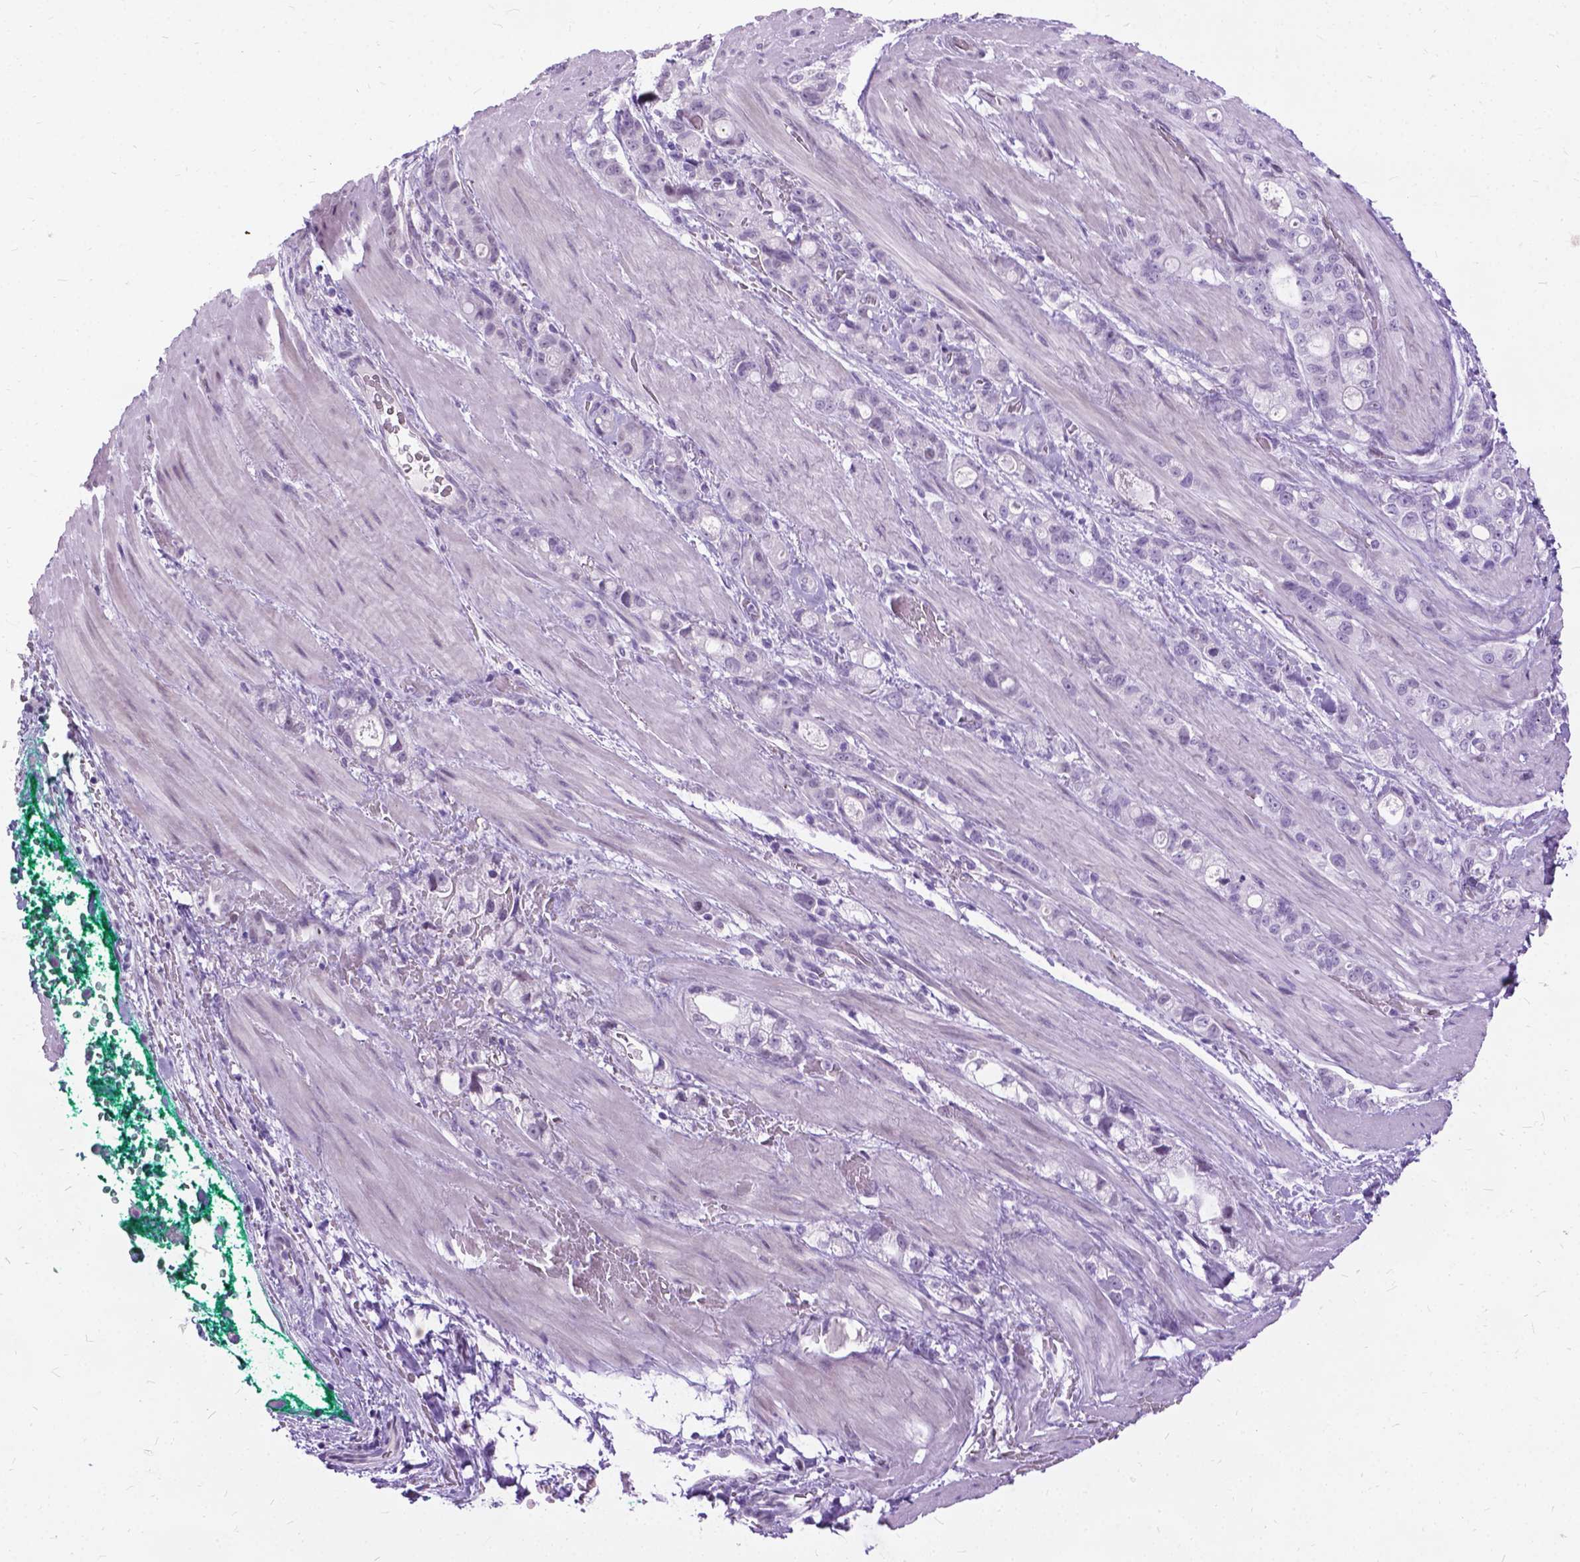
{"staining": {"intensity": "negative", "quantity": "none", "location": "none"}, "tissue": "stomach cancer", "cell_type": "Tumor cells", "image_type": "cancer", "snomed": [{"axis": "morphology", "description": "Adenocarcinoma, NOS"}, {"axis": "topography", "description": "Stomach"}], "caption": "Protein analysis of stomach cancer (adenocarcinoma) reveals no significant positivity in tumor cells.", "gene": "PROB1", "patient": {"sex": "male", "age": 63}}